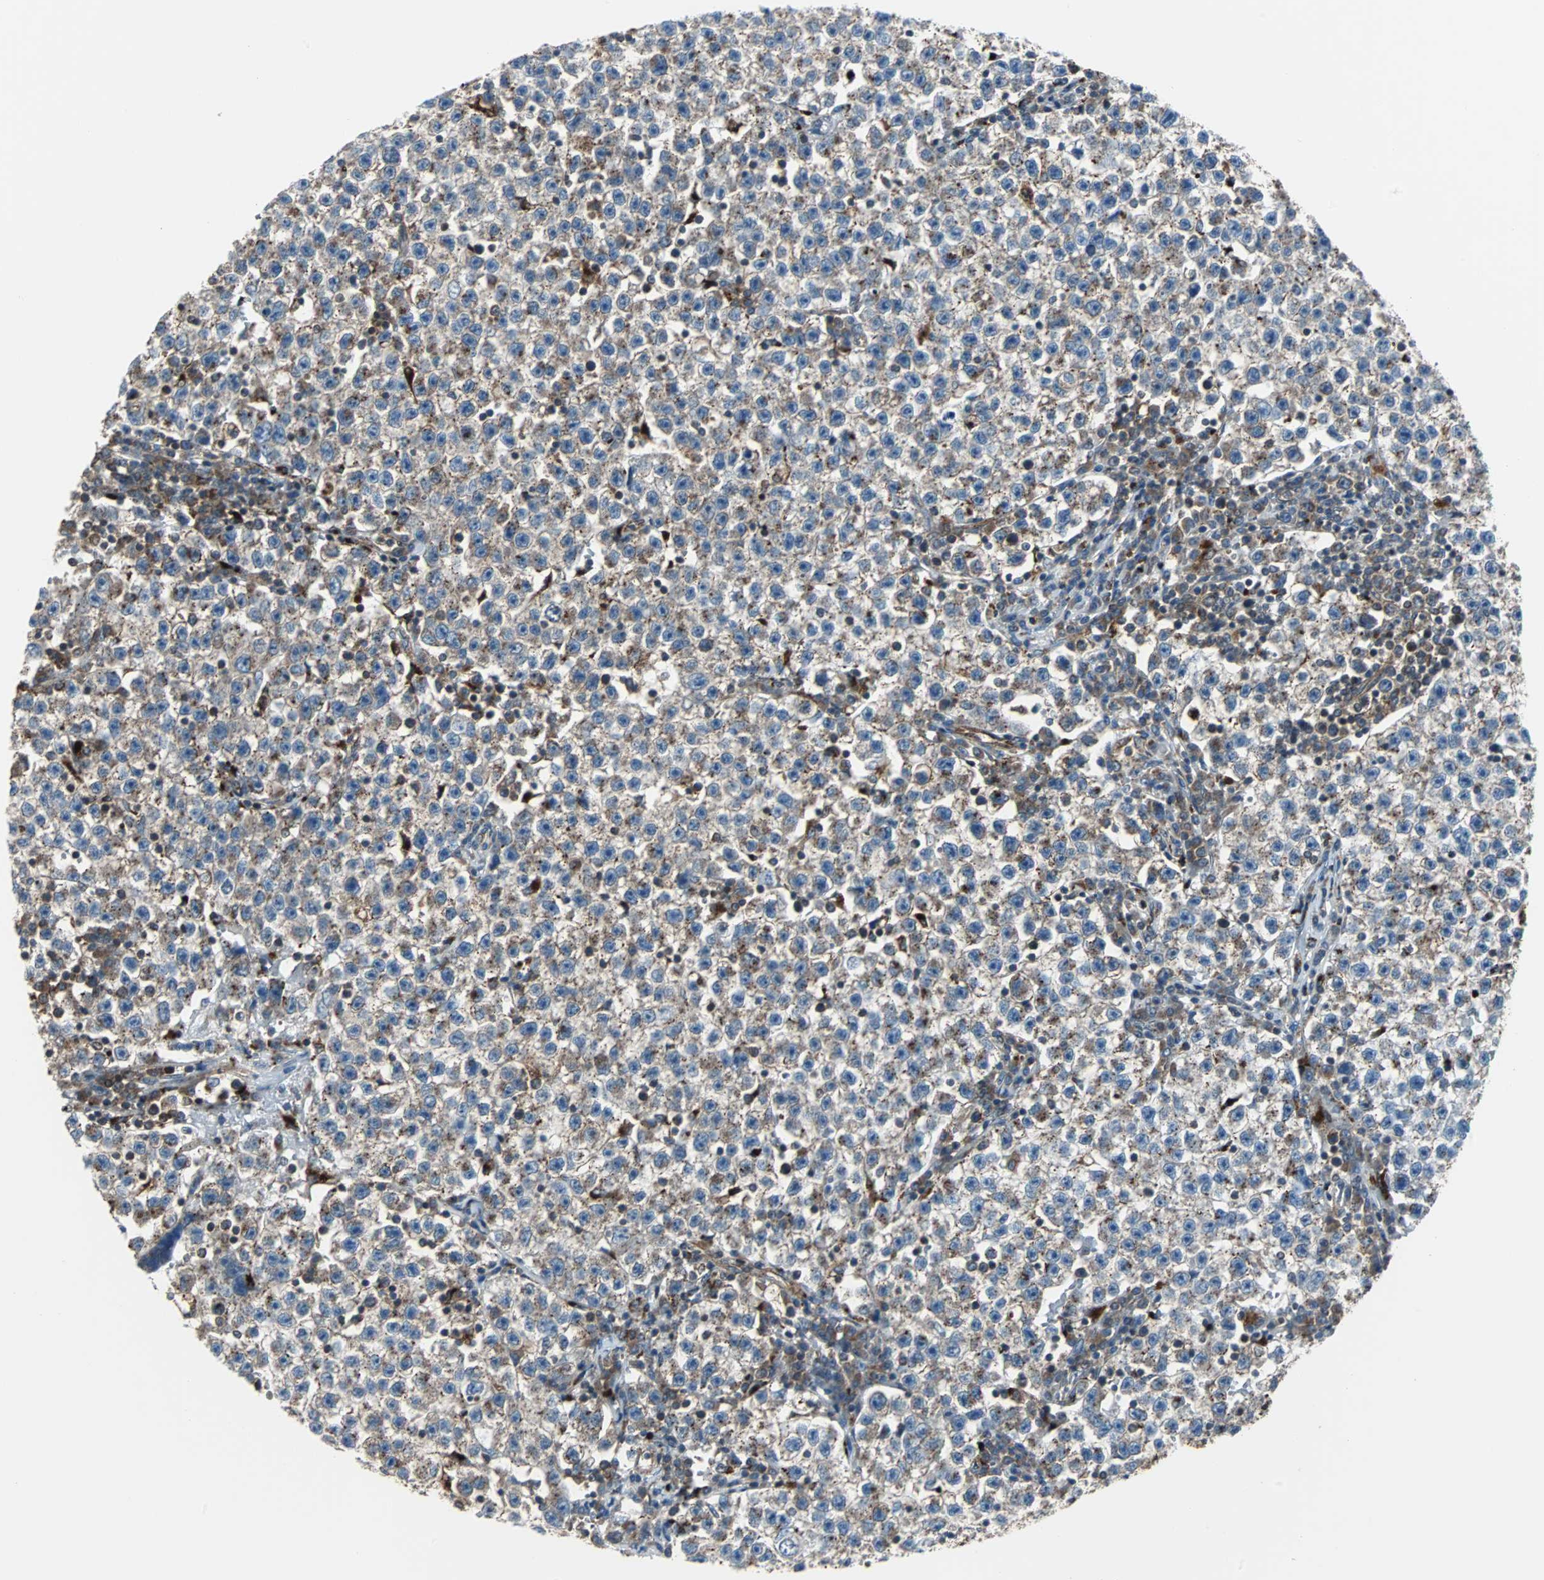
{"staining": {"intensity": "weak", "quantity": "25%-75%", "location": "cytoplasmic/membranous"}, "tissue": "testis cancer", "cell_type": "Tumor cells", "image_type": "cancer", "snomed": [{"axis": "morphology", "description": "Seminoma, NOS"}, {"axis": "topography", "description": "Testis"}], "caption": "Testis cancer (seminoma) stained with DAB IHC exhibits low levels of weak cytoplasmic/membranous expression in approximately 25%-75% of tumor cells. The protein is stained brown, and the nuclei are stained in blue (DAB IHC with brightfield microscopy, high magnification).", "gene": "RELA", "patient": {"sex": "male", "age": 22}}